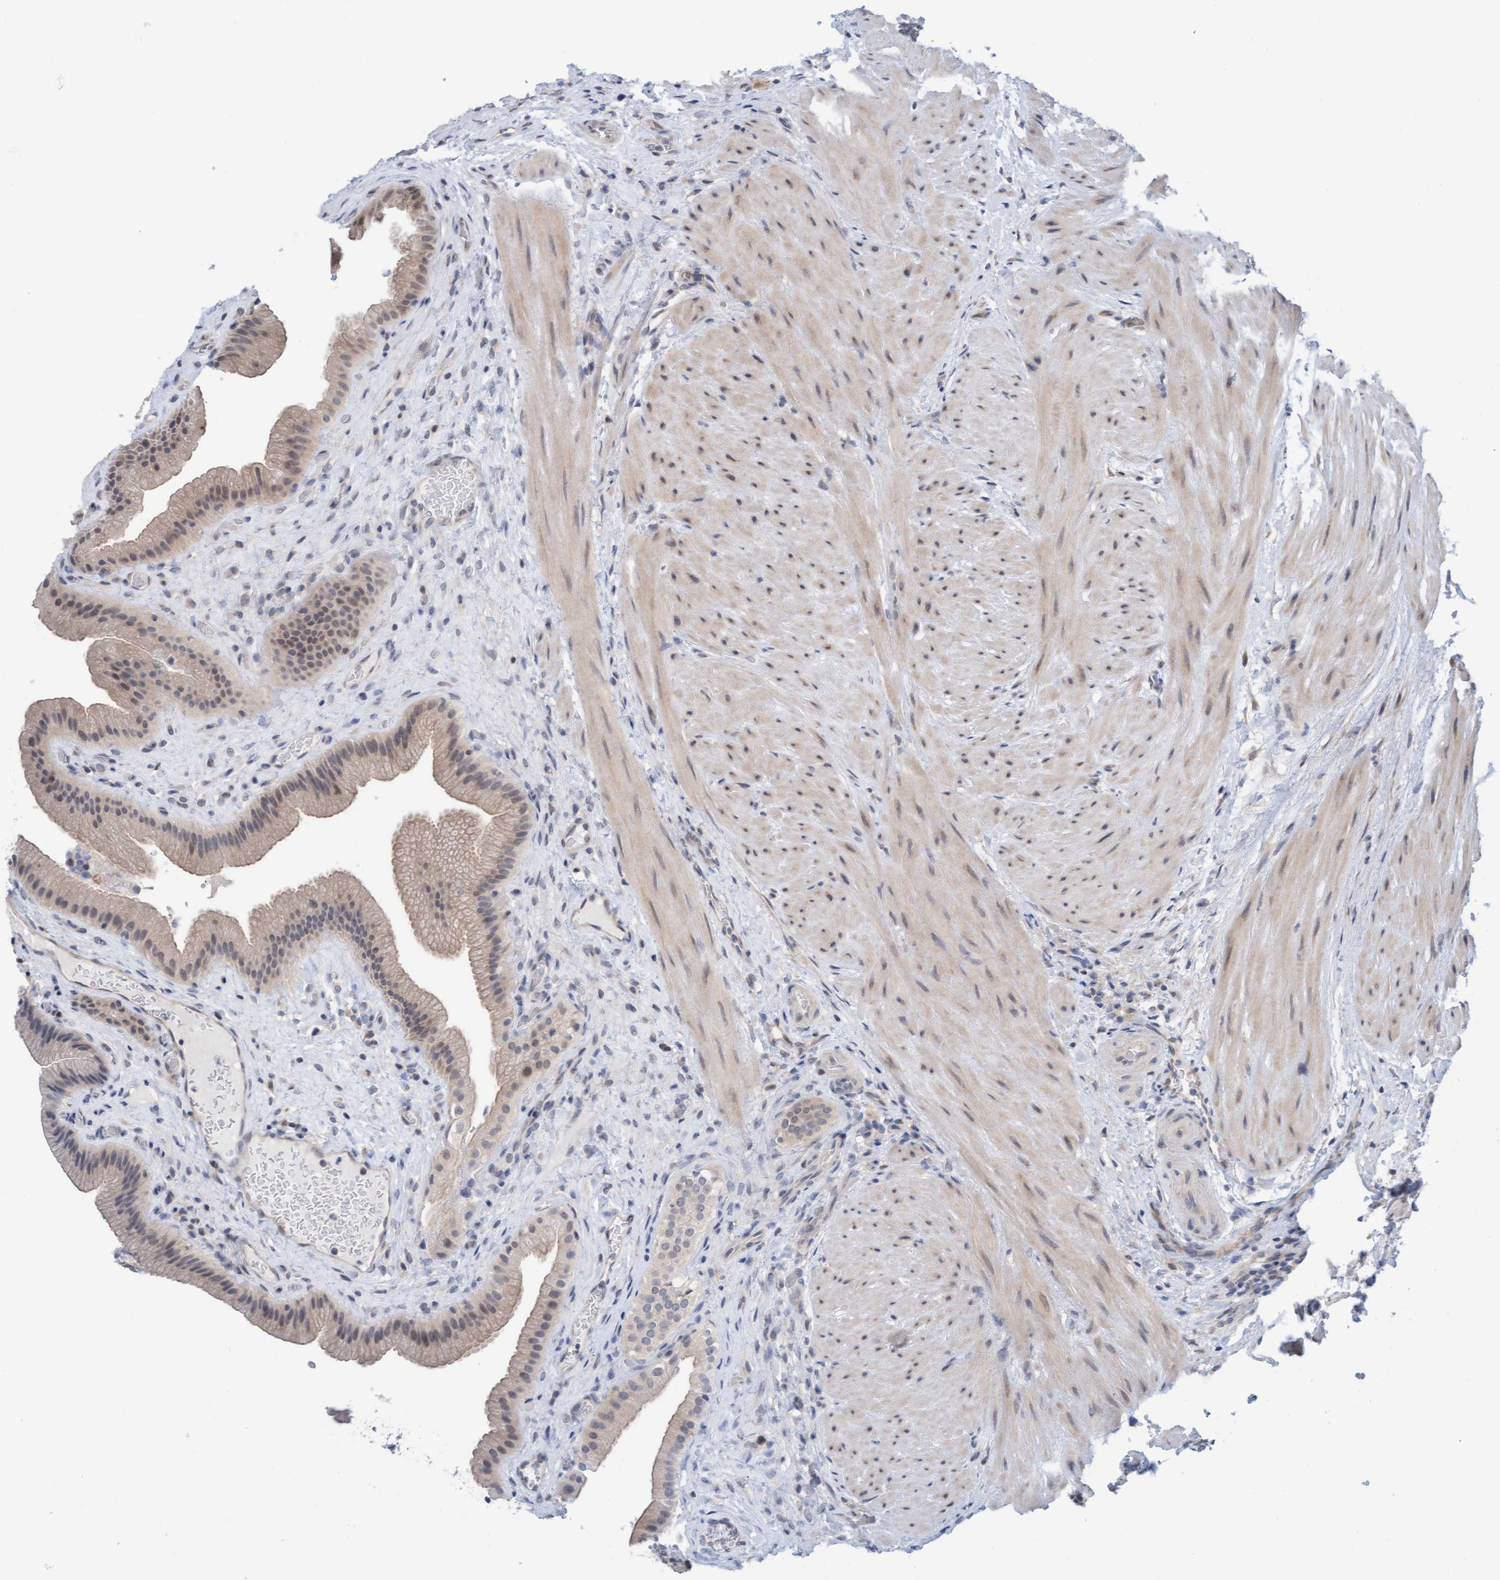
{"staining": {"intensity": "weak", "quantity": ">75%", "location": "cytoplasmic/membranous"}, "tissue": "gallbladder", "cell_type": "Glandular cells", "image_type": "normal", "snomed": [{"axis": "morphology", "description": "Normal tissue, NOS"}, {"axis": "topography", "description": "Gallbladder"}], "caption": "Glandular cells show low levels of weak cytoplasmic/membranous expression in approximately >75% of cells in benign human gallbladder.", "gene": "AMZ2", "patient": {"sex": "male", "age": 49}}